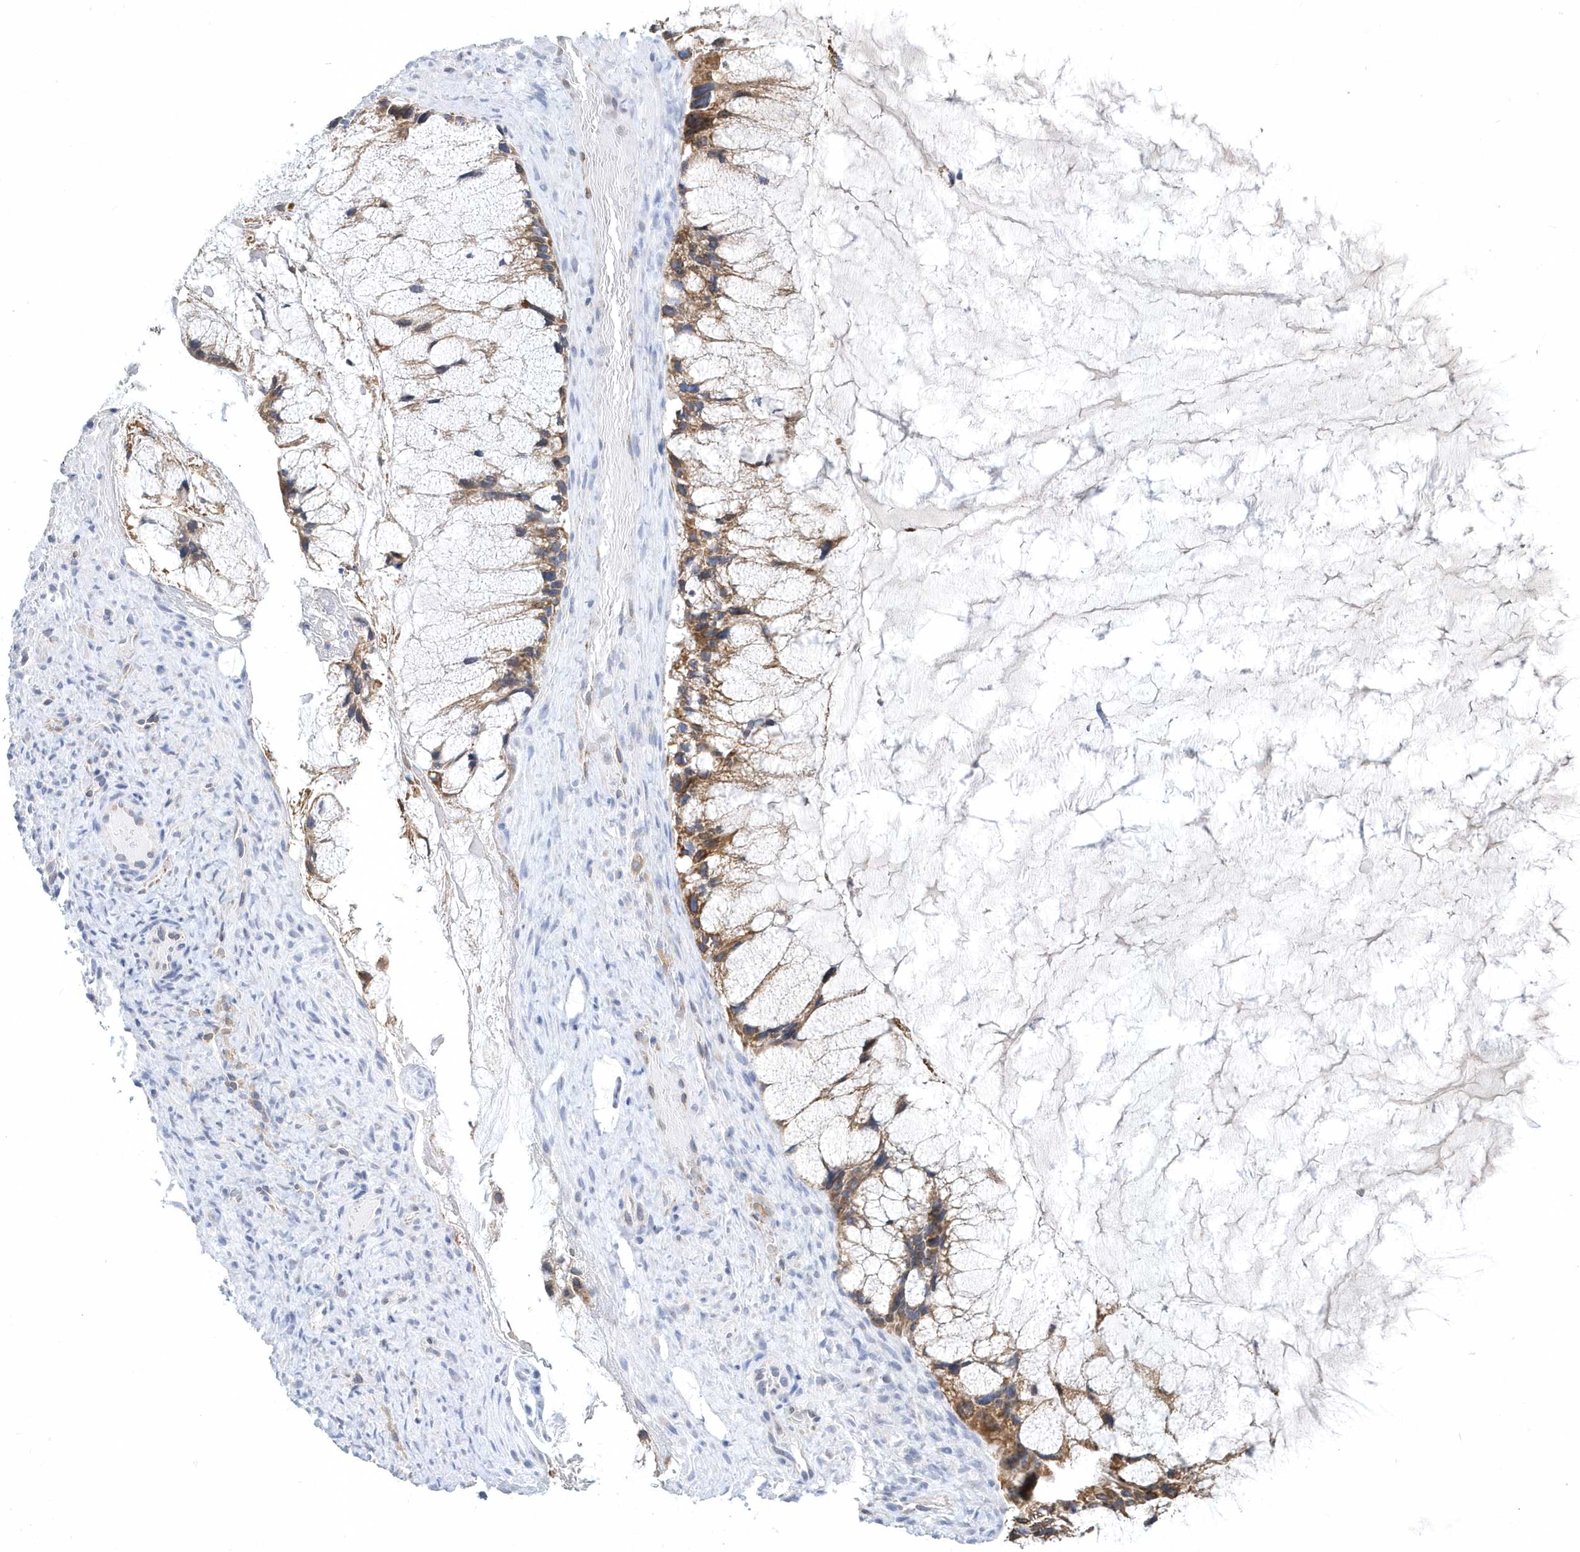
{"staining": {"intensity": "moderate", "quantity": ">75%", "location": "cytoplasmic/membranous"}, "tissue": "ovarian cancer", "cell_type": "Tumor cells", "image_type": "cancer", "snomed": [{"axis": "morphology", "description": "Cystadenocarcinoma, mucinous, NOS"}, {"axis": "topography", "description": "Ovary"}], "caption": "Immunohistochemistry (IHC) (DAB (3,3'-diaminobenzidine)) staining of ovarian cancer (mucinous cystadenocarcinoma) shows moderate cytoplasmic/membranous protein expression in about >75% of tumor cells. Using DAB (brown) and hematoxylin (blue) stains, captured at high magnification using brightfield microscopy.", "gene": "DGAT1", "patient": {"sex": "female", "age": 37}}